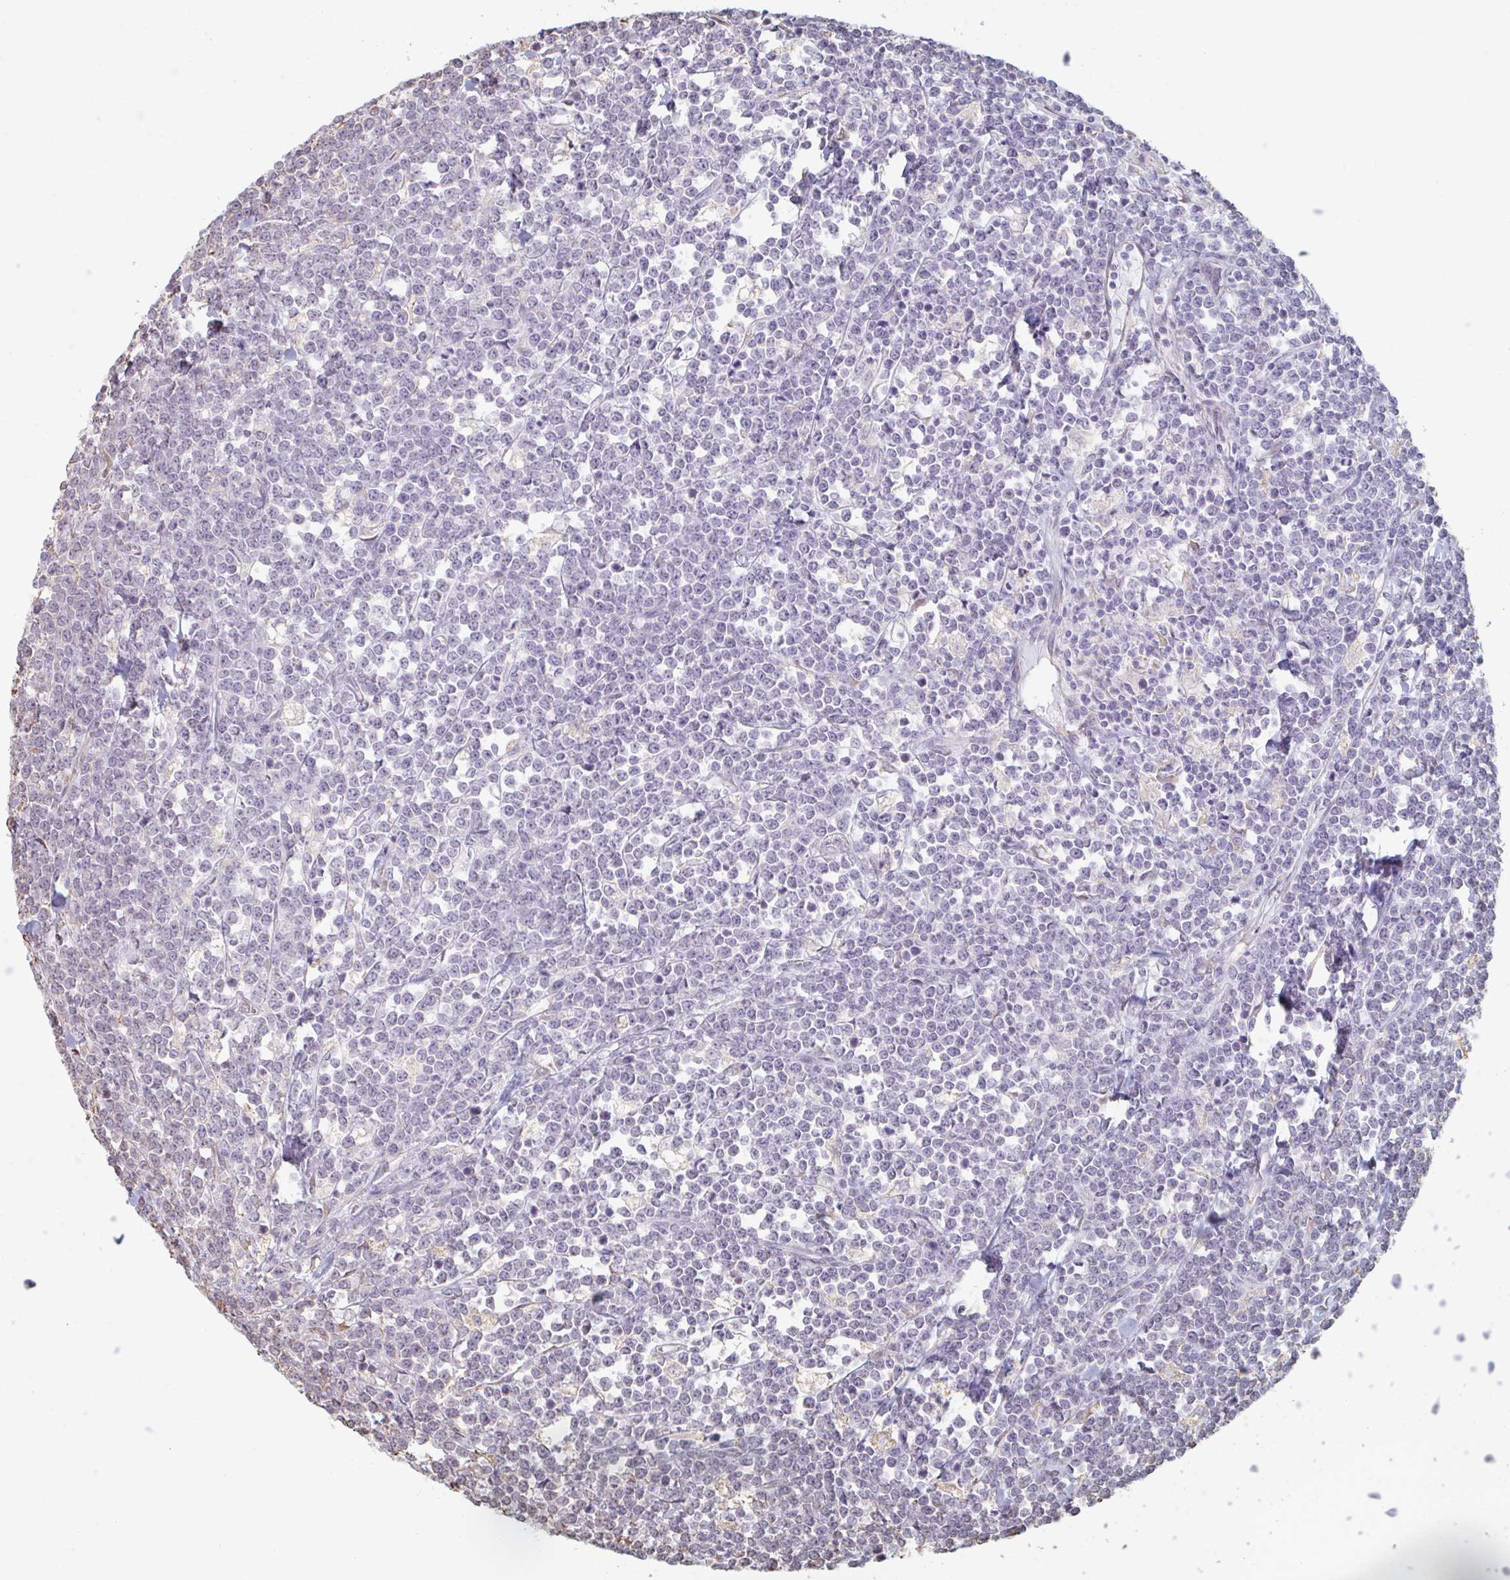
{"staining": {"intensity": "negative", "quantity": "none", "location": "none"}, "tissue": "lymphoma", "cell_type": "Tumor cells", "image_type": "cancer", "snomed": [{"axis": "morphology", "description": "Malignant lymphoma, non-Hodgkin's type, High grade"}, {"axis": "topography", "description": "Small intestine"}, {"axis": "topography", "description": "Colon"}], "caption": "There is no significant positivity in tumor cells of high-grade malignant lymphoma, non-Hodgkin's type.", "gene": "RAB5IF", "patient": {"sex": "male", "age": 8}}